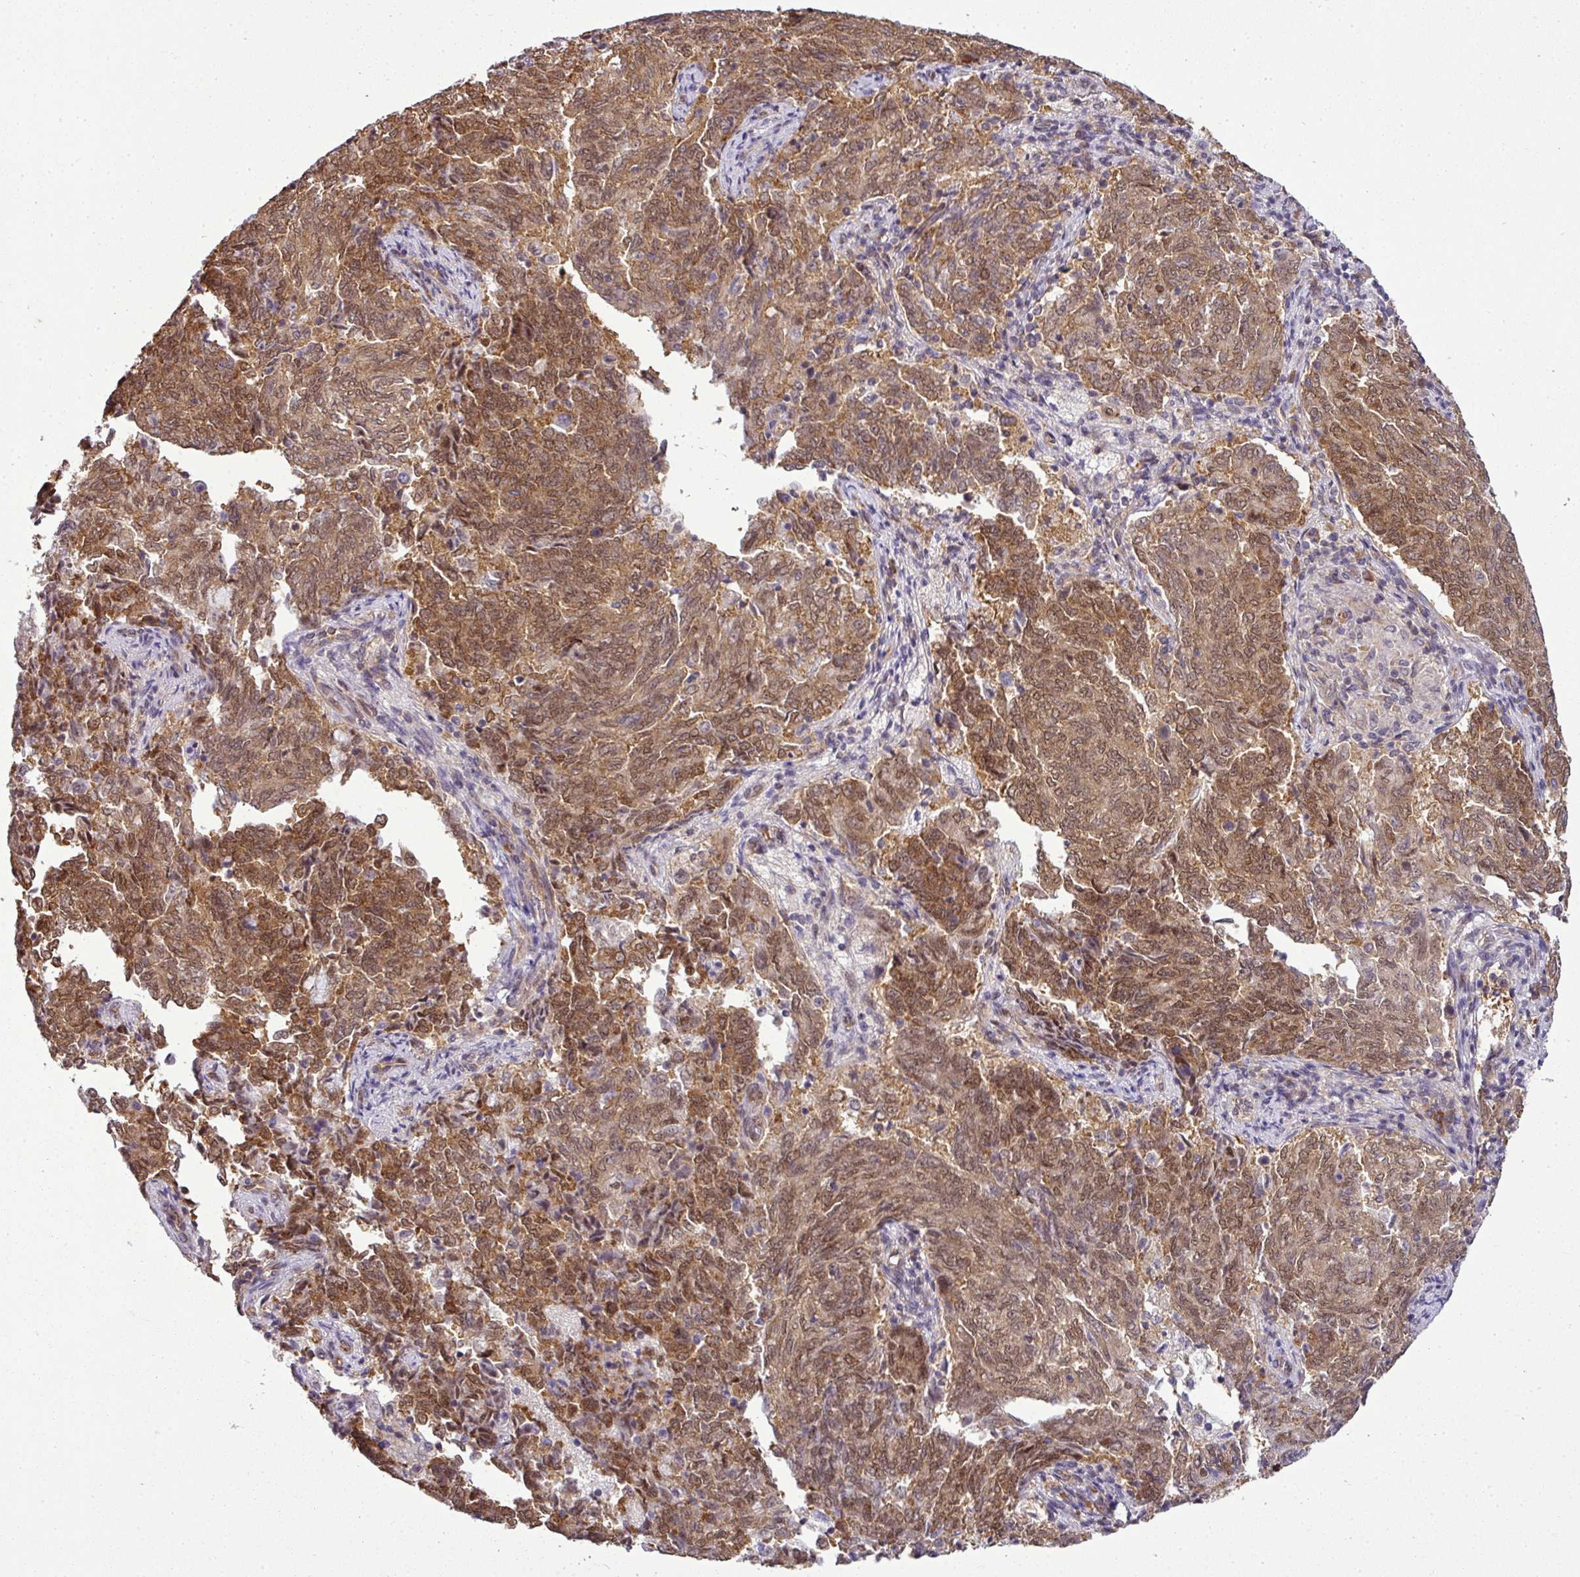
{"staining": {"intensity": "moderate", "quantity": ">75%", "location": "cytoplasmic/membranous,nuclear"}, "tissue": "endometrial cancer", "cell_type": "Tumor cells", "image_type": "cancer", "snomed": [{"axis": "morphology", "description": "Adenocarcinoma, NOS"}, {"axis": "topography", "description": "Endometrium"}], "caption": "A brown stain labels moderate cytoplasmic/membranous and nuclear positivity of a protein in endometrial cancer tumor cells.", "gene": "RBM4B", "patient": {"sex": "female", "age": 80}}